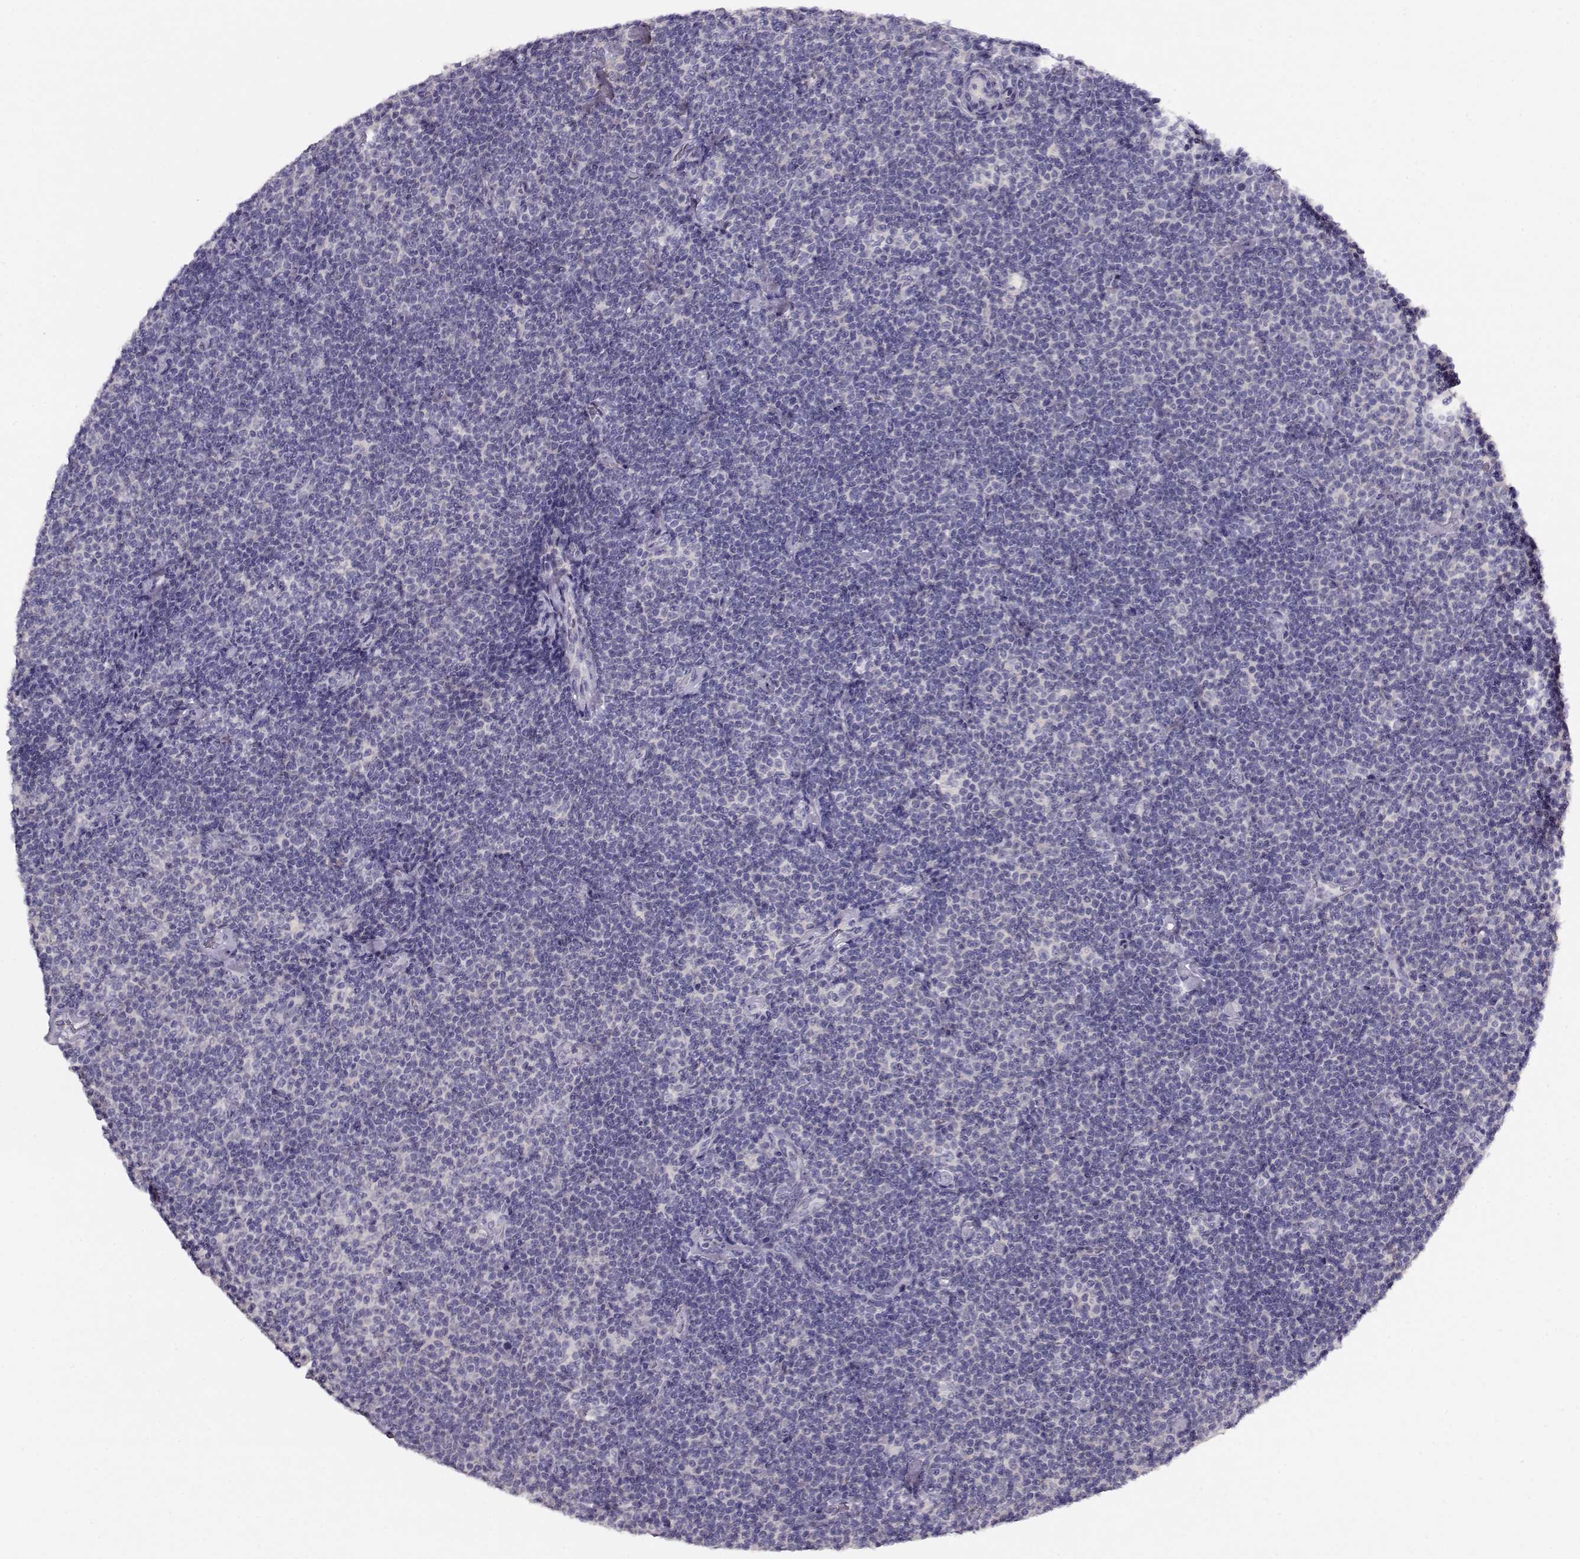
{"staining": {"intensity": "negative", "quantity": "none", "location": "none"}, "tissue": "lymphoma", "cell_type": "Tumor cells", "image_type": "cancer", "snomed": [{"axis": "morphology", "description": "Malignant lymphoma, non-Hodgkin's type, Low grade"}, {"axis": "topography", "description": "Lymph node"}], "caption": "There is no significant positivity in tumor cells of lymphoma.", "gene": "NDRG4", "patient": {"sex": "male", "age": 81}}